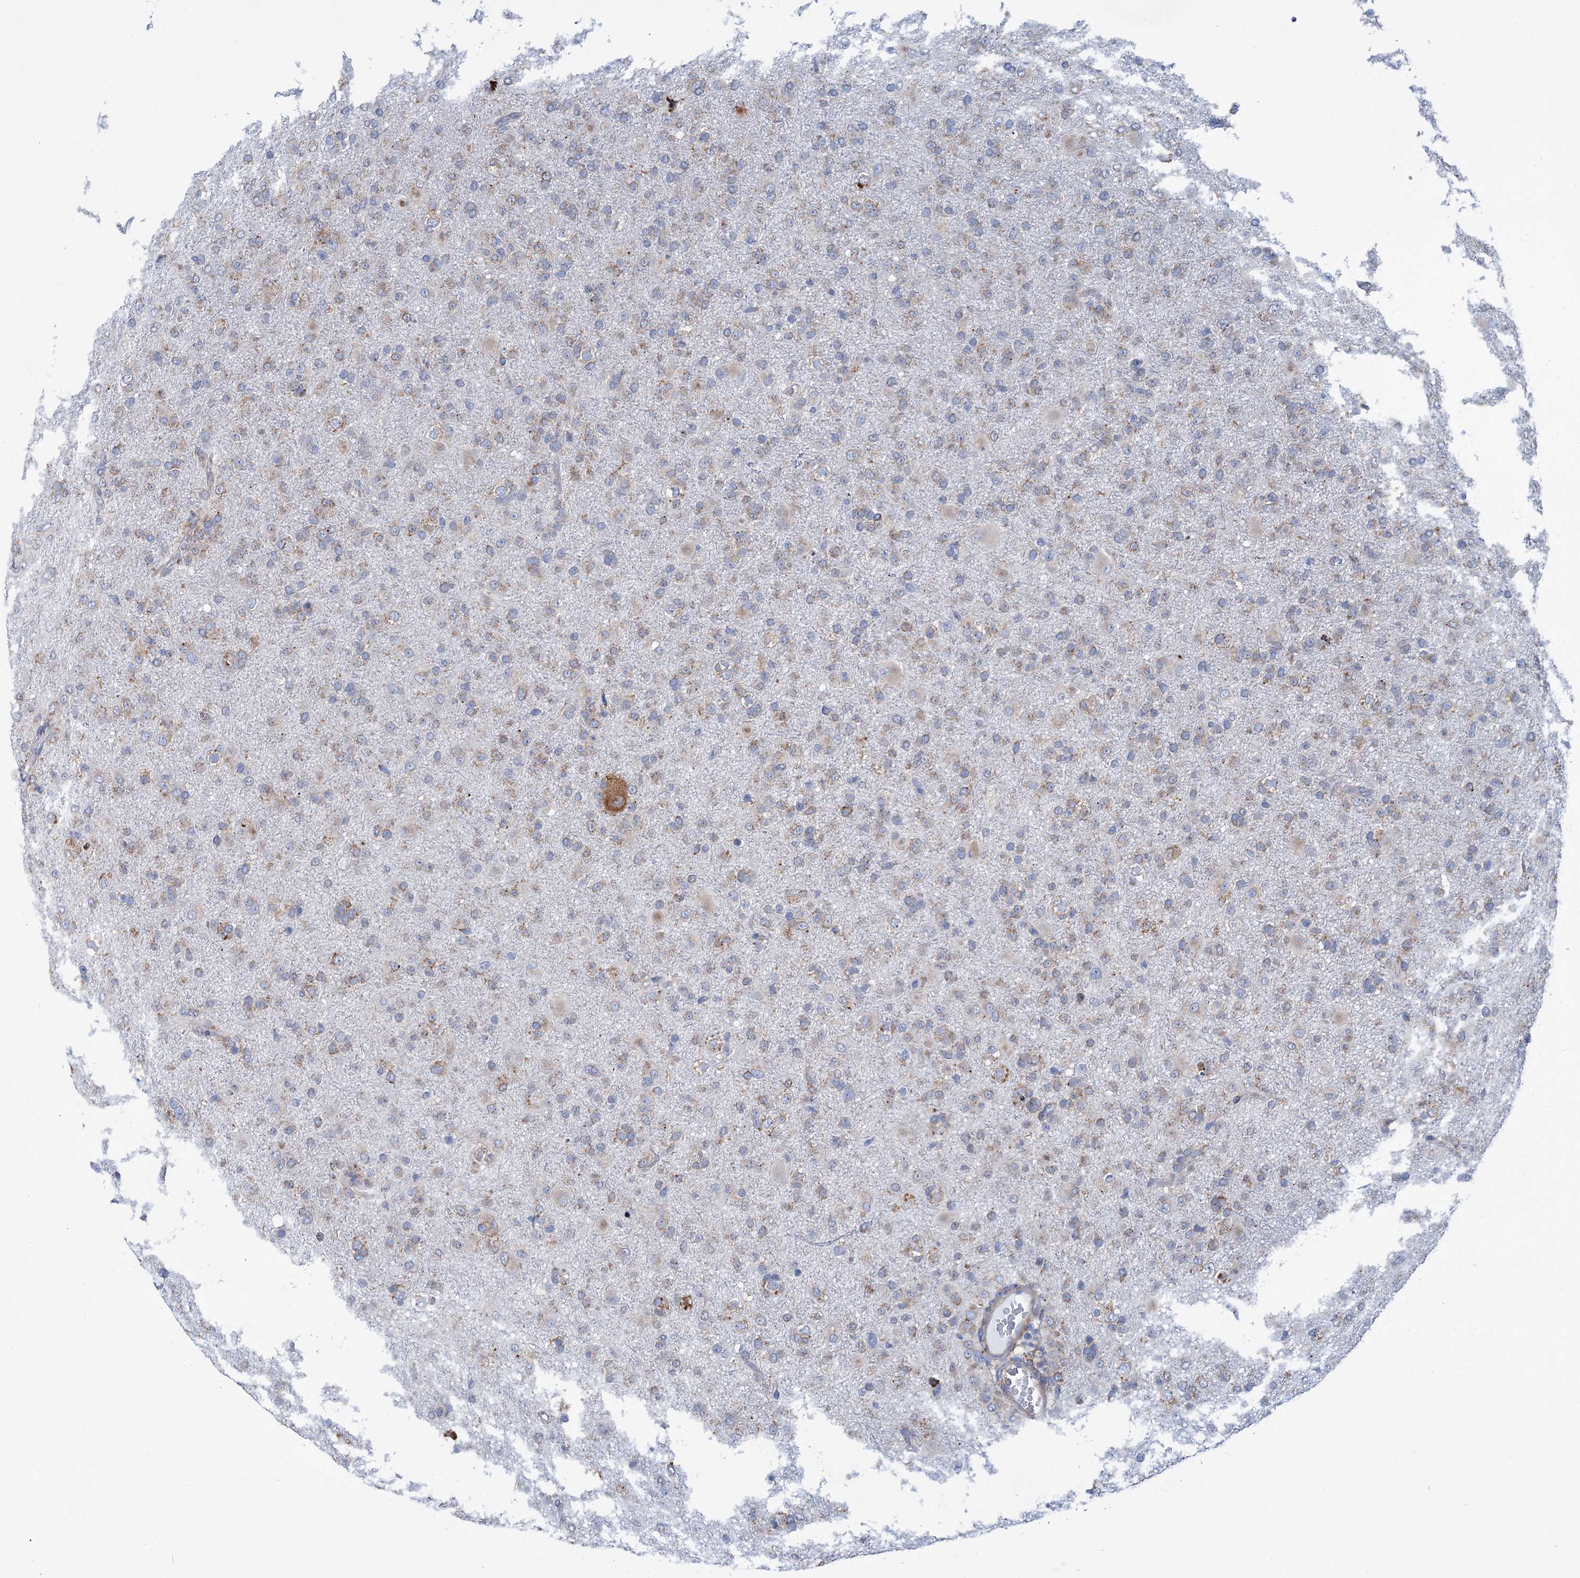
{"staining": {"intensity": "weak", "quantity": "25%-75%", "location": "cytoplasmic/membranous"}, "tissue": "glioma", "cell_type": "Tumor cells", "image_type": "cancer", "snomed": [{"axis": "morphology", "description": "Glioma, malignant, Low grade"}, {"axis": "topography", "description": "Brain"}], "caption": "Immunohistochemical staining of low-grade glioma (malignant) exhibits weak cytoplasmic/membranous protein expression in about 25%-75% of tumor cells.", "gene": "SHE", "patient": {"sex": "male", "age": 65}}